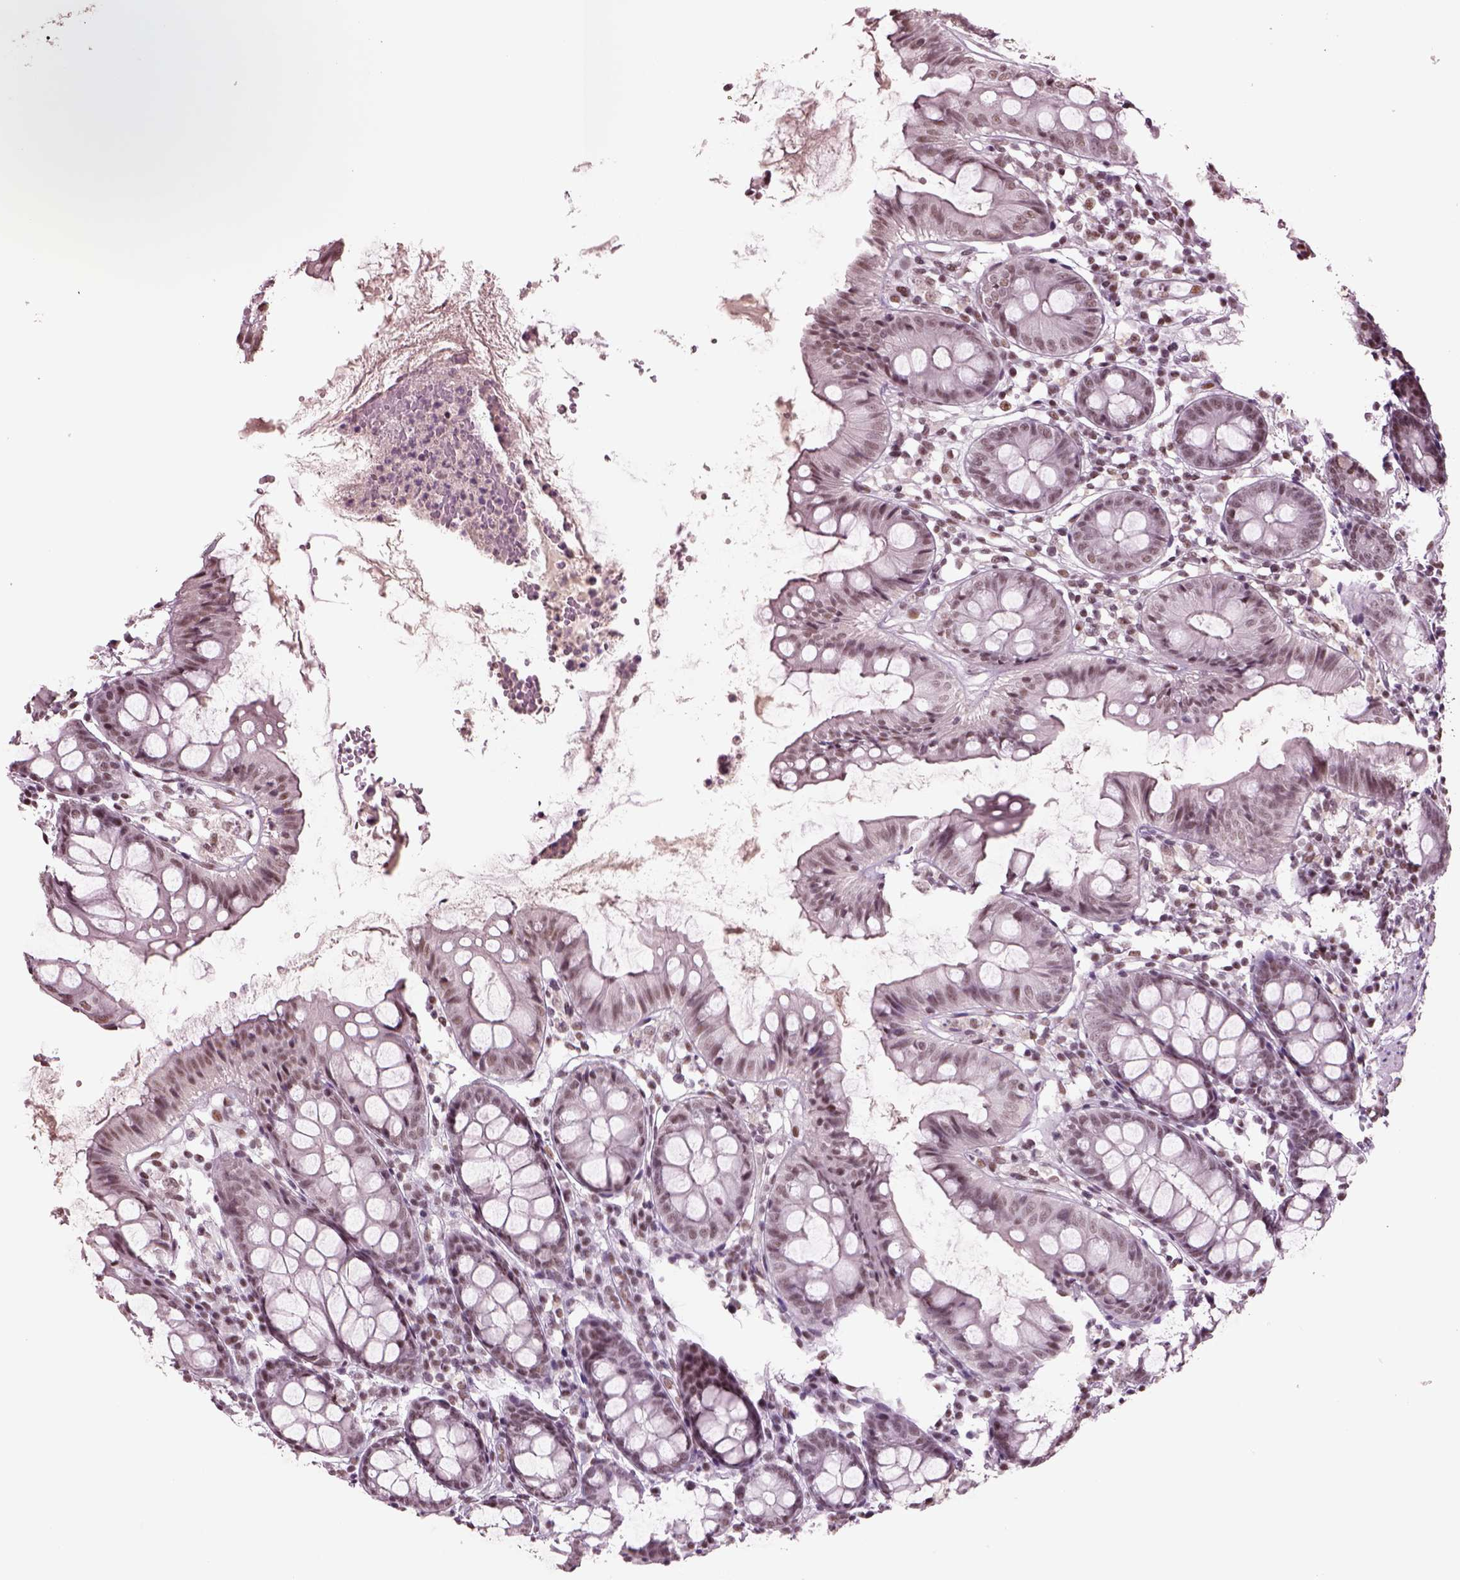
{"staining": {"intensity": "moderate", "quantity": "<25%", "location": "nuclear"}, "tissue": "colon", "cell_type": "Endothelial cells", "image_type": "normal", "snomed": [{"axis": "morphology", "description": "Normal tissue, NOS"}, {"axis": "topography", "description": "Colon"}], "caption": "Human colon stained with a brown dye shows moderate nuclear positive staining in approximately <25% of endothelial cells.", "gene": "SEPHS1", "patient": {"sex": "female", "age": 84}}